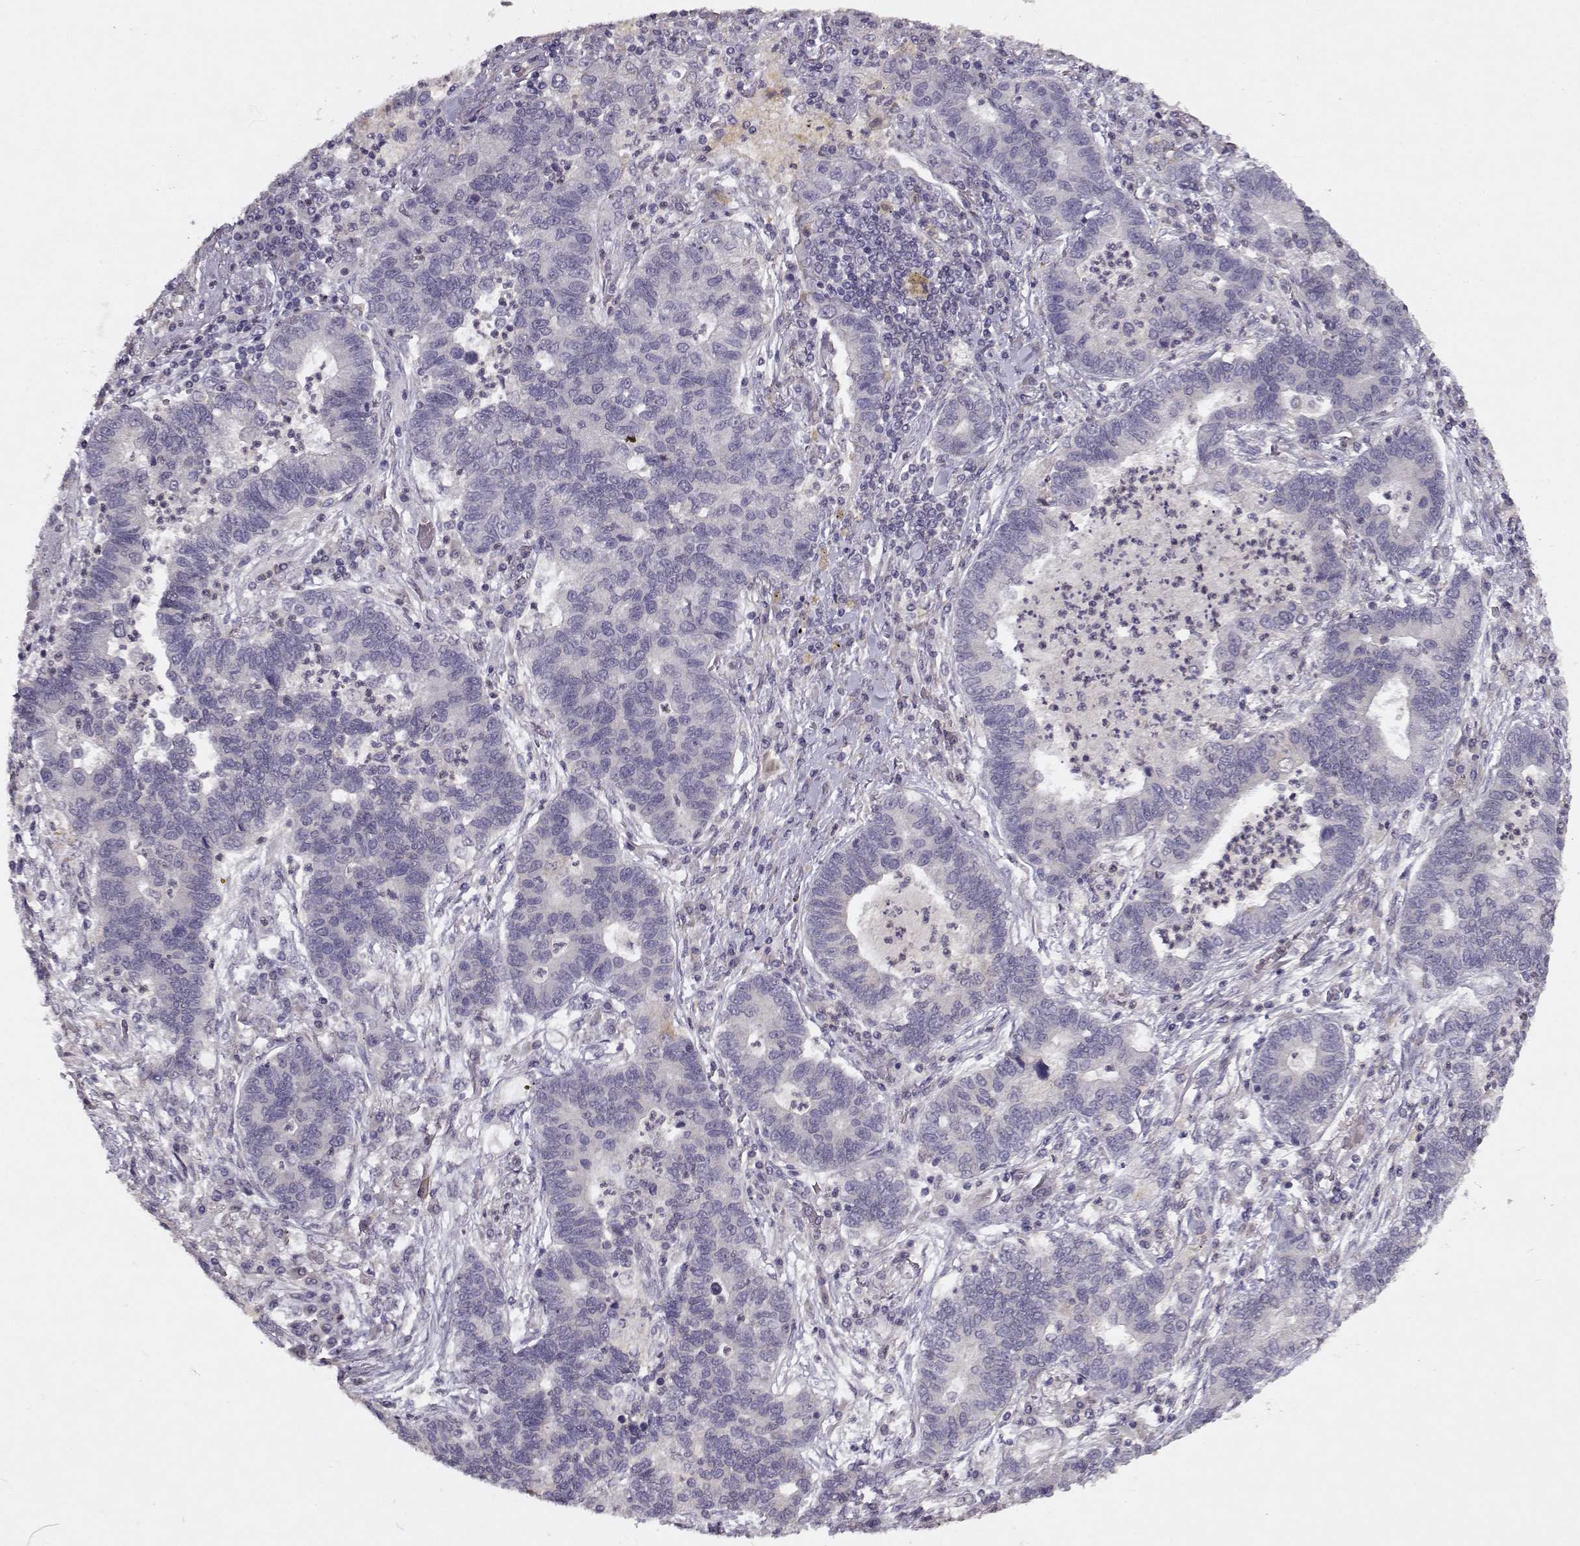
{"staining": {"intensity": "negative", "quantity": "none", "location": "none"}, "tissue": "lung cancer", "cell_type": "Tumor cells", "image_type": "cancer", "snomed": [{"axis": "morphology", "description": "Adenocarcinoma, NOS"}, {"axis": "topography", "description": "Lung"}], "caption": "This is an immunohistochemistry (IHC) histopathology image of lung cancer. There is no expression in tumor cells.", "gene": "BMX", "patient": {"sex": "female", "age": 57}}